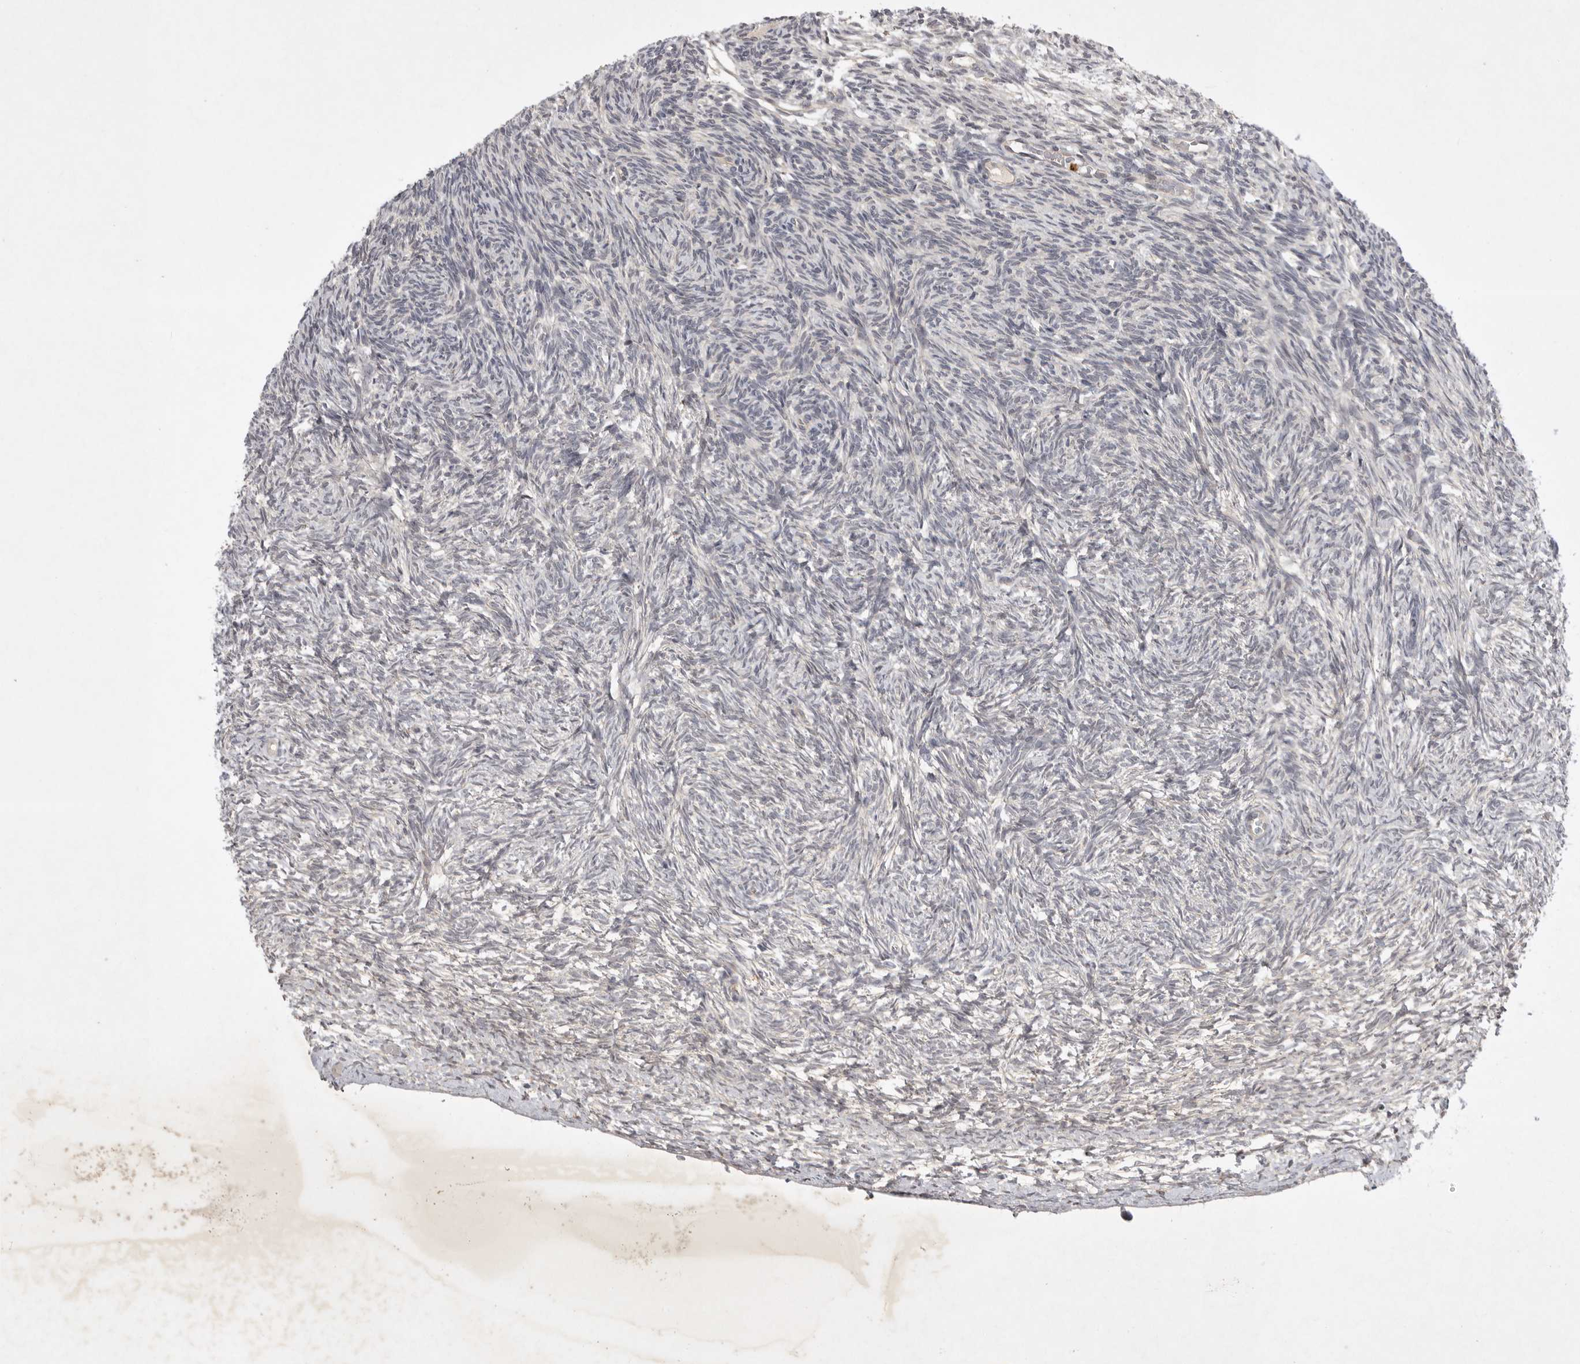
{"staining": {"intensity": "negative", "quantity": "none", "location": "none"}, "tissue": "ovary", "cell_type": "Ovarian stroma cells", "image_type": "normal", "snomed": [{"axis": "morphology", "description": "Normal tissue, NOS"}, {"axis": "topography", "description": "Ovary"}], "caption": "This is an IHC photomicrograph of unremarkable human ovary. There is no expression in ovarian stroma cells.", "gene": "UBE3D", "patient": {"sex": "female", "age": 34}}